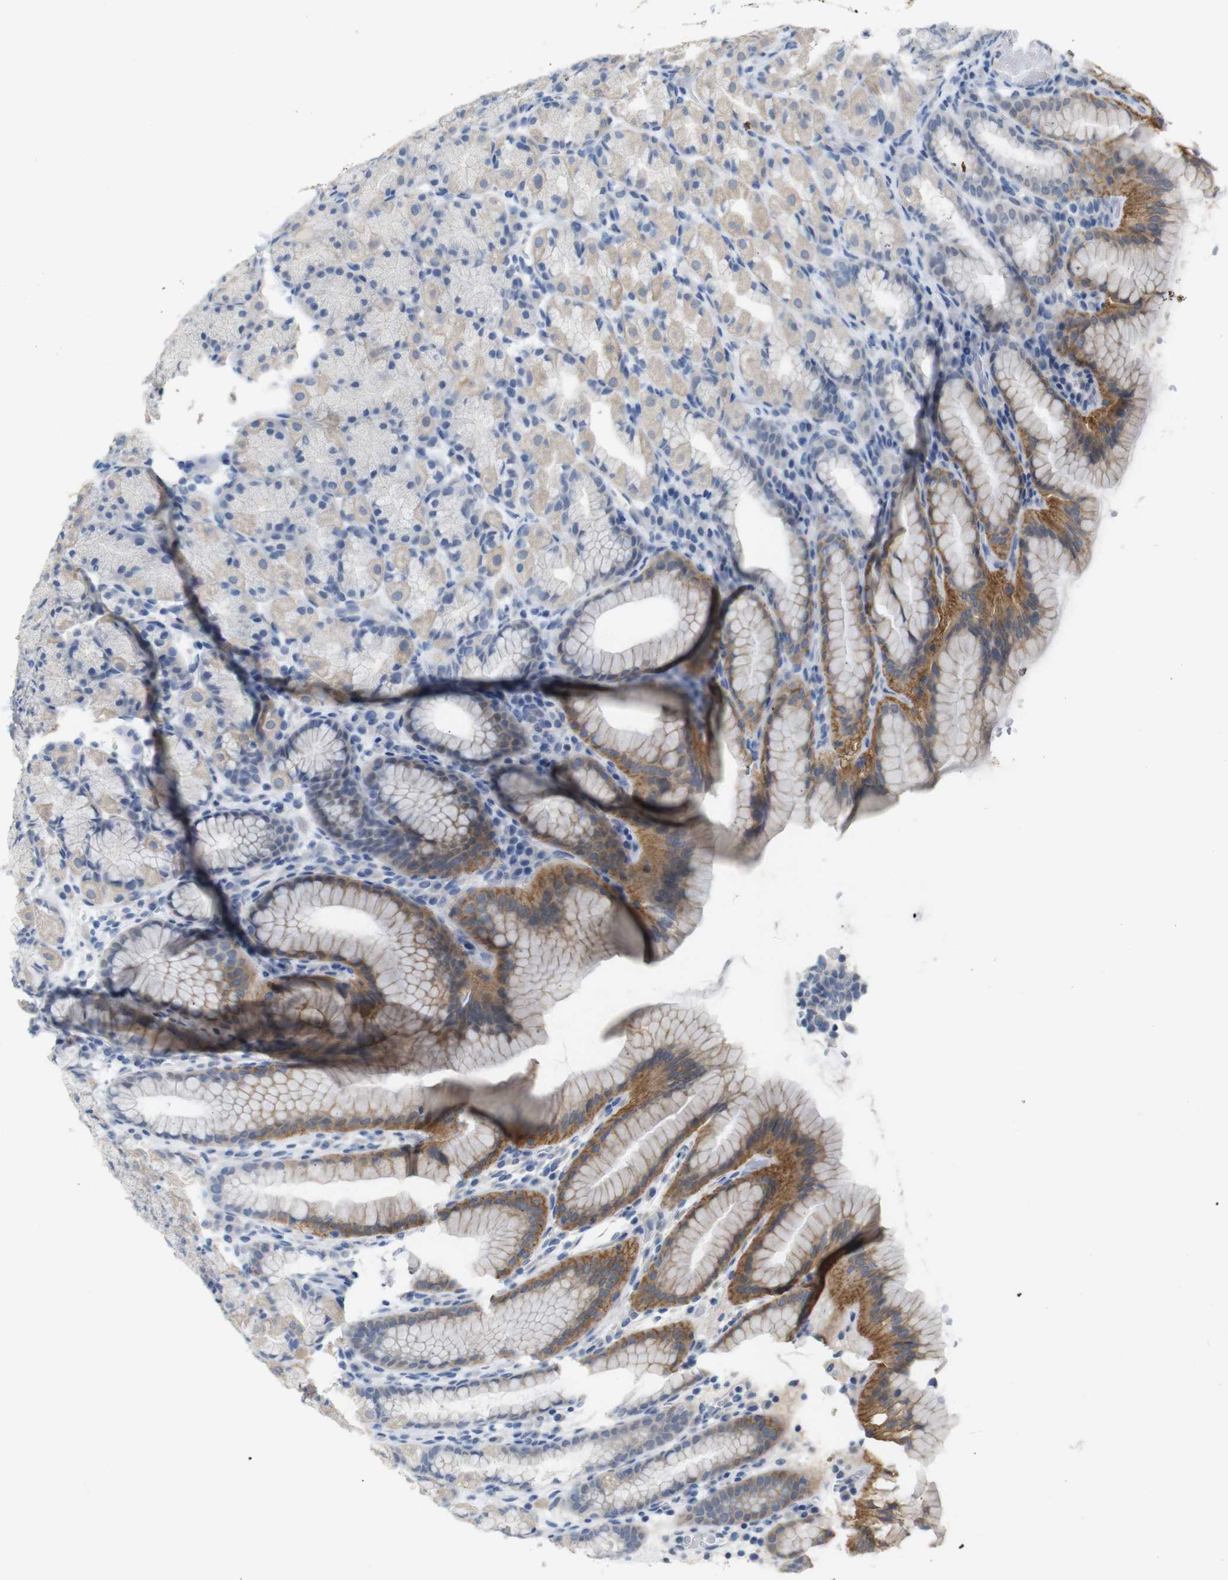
{"staining": {"intensity": "moderate", "quantity": "<25%", "location": "cytoplasmic/membranous"}, "tissue": "stomach", "cell_type": "Glandular cells", "image_type": "normal", "snomed": [{"axis": "morphology", "description": "Normal tissue, NOS"}, {"axis": "topography", "description": "Stomach, upper"}], "caption": "Moderate cytoplasmic/membranous staining for a protein is seen in about <25% of glandular cells of benign stomach using immunohistochemistry (IHC).", "gene": "CHRM5", "patient": {"sex": "male", "age": 68}}